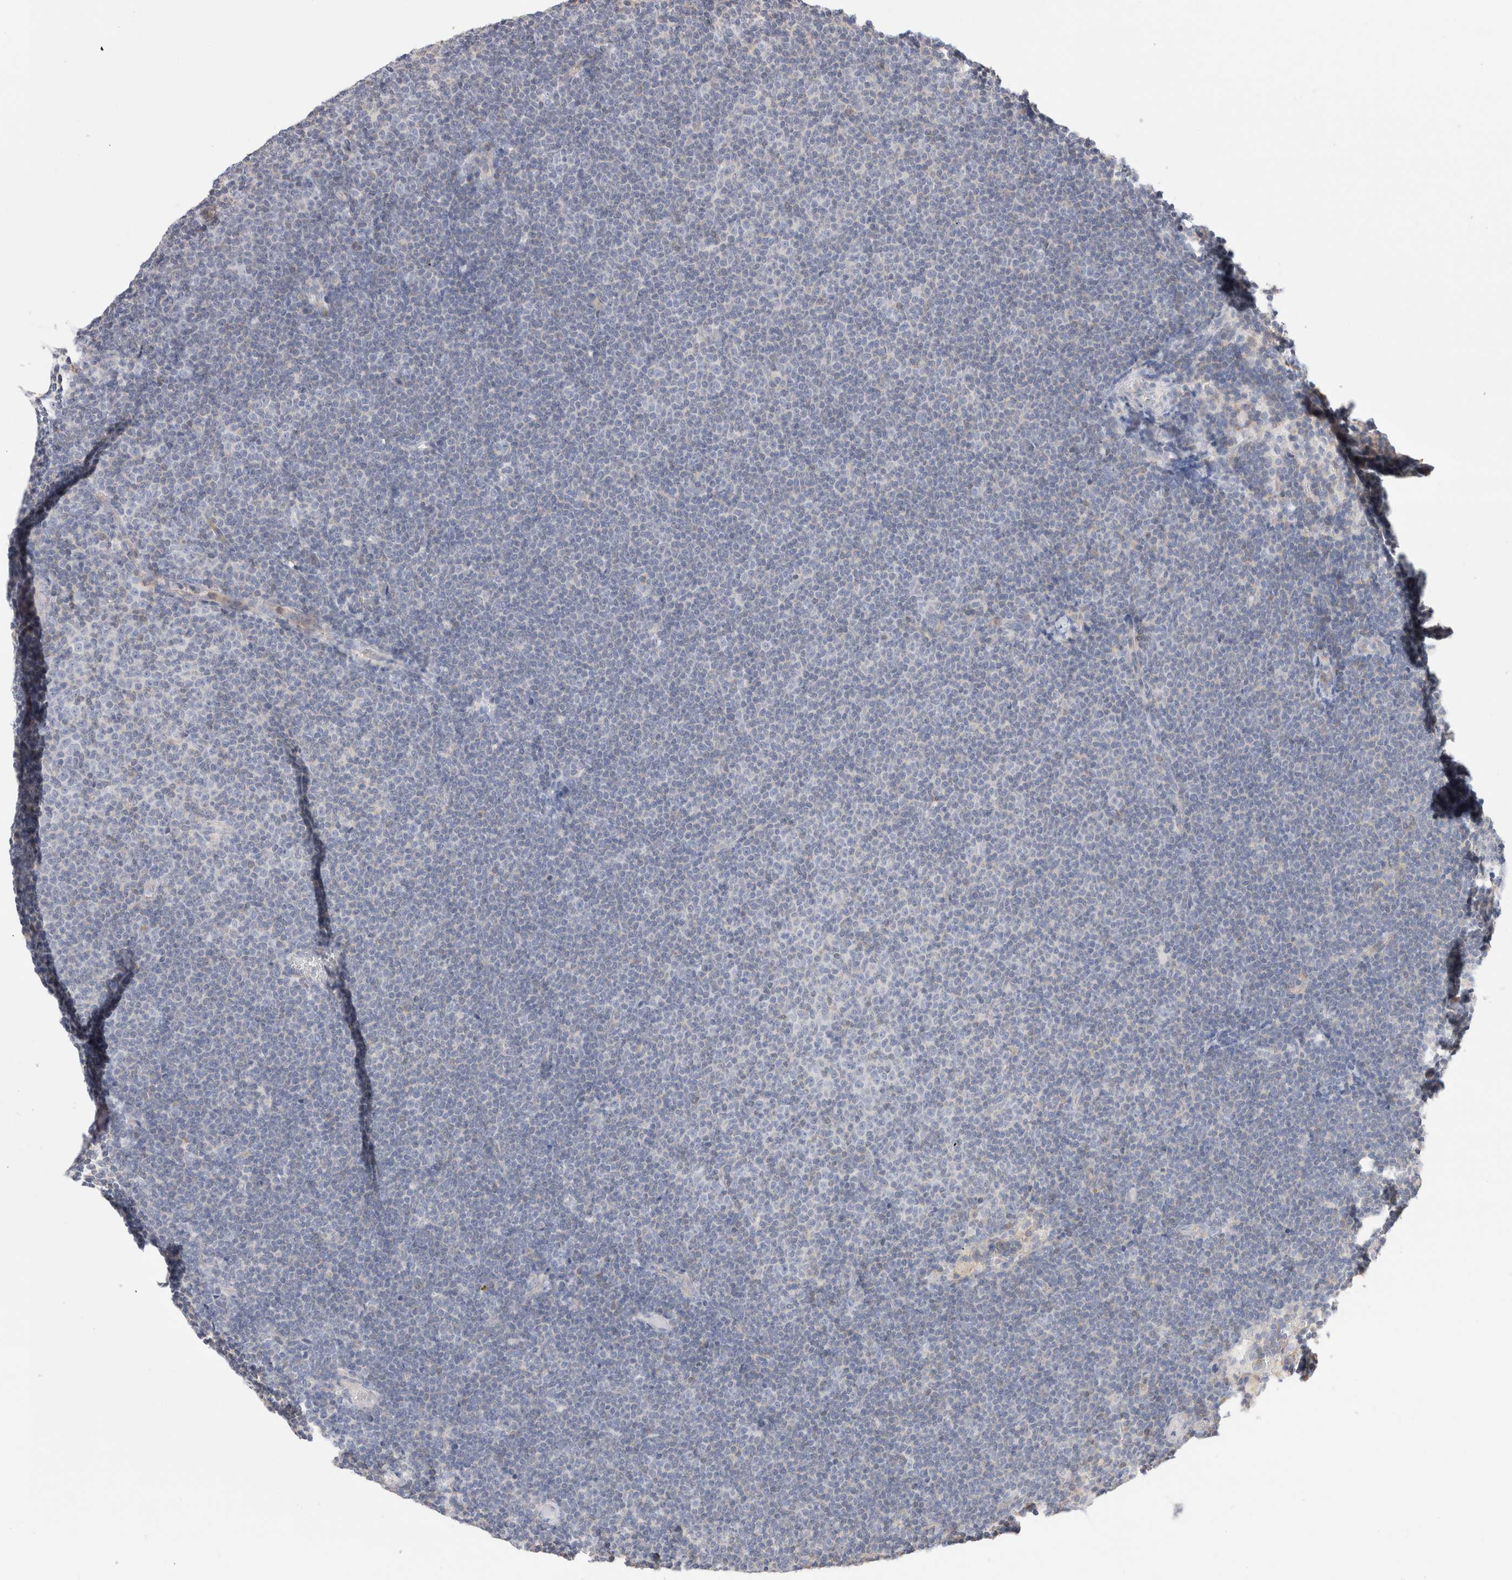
{"staining": {"intensity": "negative", "quantity": "none", "location": "none"}, "tissue": "lymphoma", "cell_type": "Tumor cells", "image_type": "cancer", "snomed": [{"axis": "morphology", "description": "Malignant lymphoma, non-Hodgkin's type, Low grade"}, {"axis": "topography", "description": "Lymph node"}], "caption": "High power microscopy micrograph of an immunohistochemistry photomicrograph of lymphoma, revealing no significant staining in tumor cells.", "gene": "CAPN2", "patient": {"sex": "female", "age": 53}}